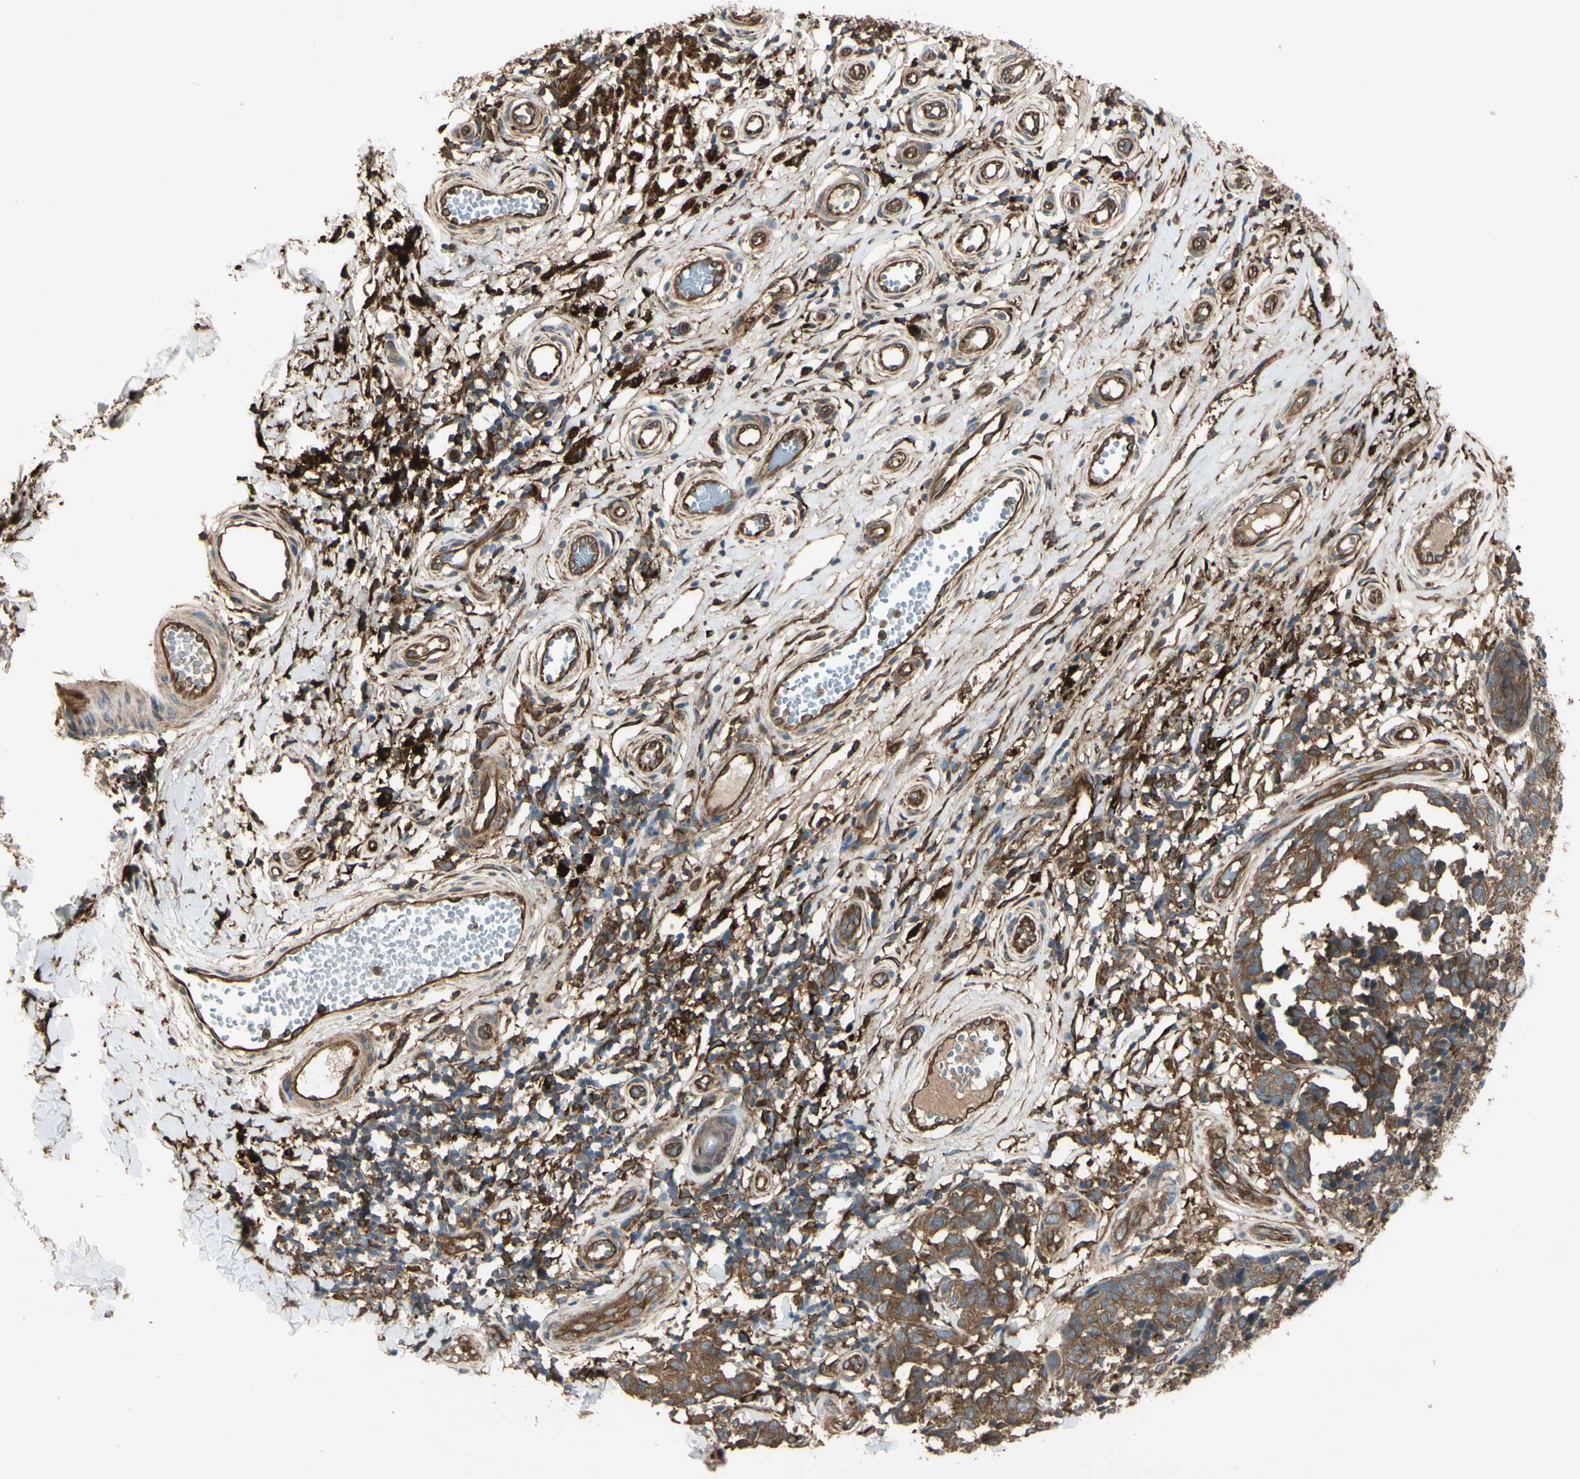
{"staining": {"intensity": "strong", "quantity": ">75%", "location": "cytoplasmic/membranous"}, "tissue": "melanoma", "cell_type": "Tumor cells", "image_type": "cancer", "snomed": [{"axis": "morphology", "description": "Malignant melanoma, NOS"}, {"axis": "topography", "description": "Skin"}], "caption": "Human malignant melanoma stained with a protein marker exhibits strong staining in tumor cells.", "gene": "PTPN12", "patient": {"sex": "female", "age": 64}}